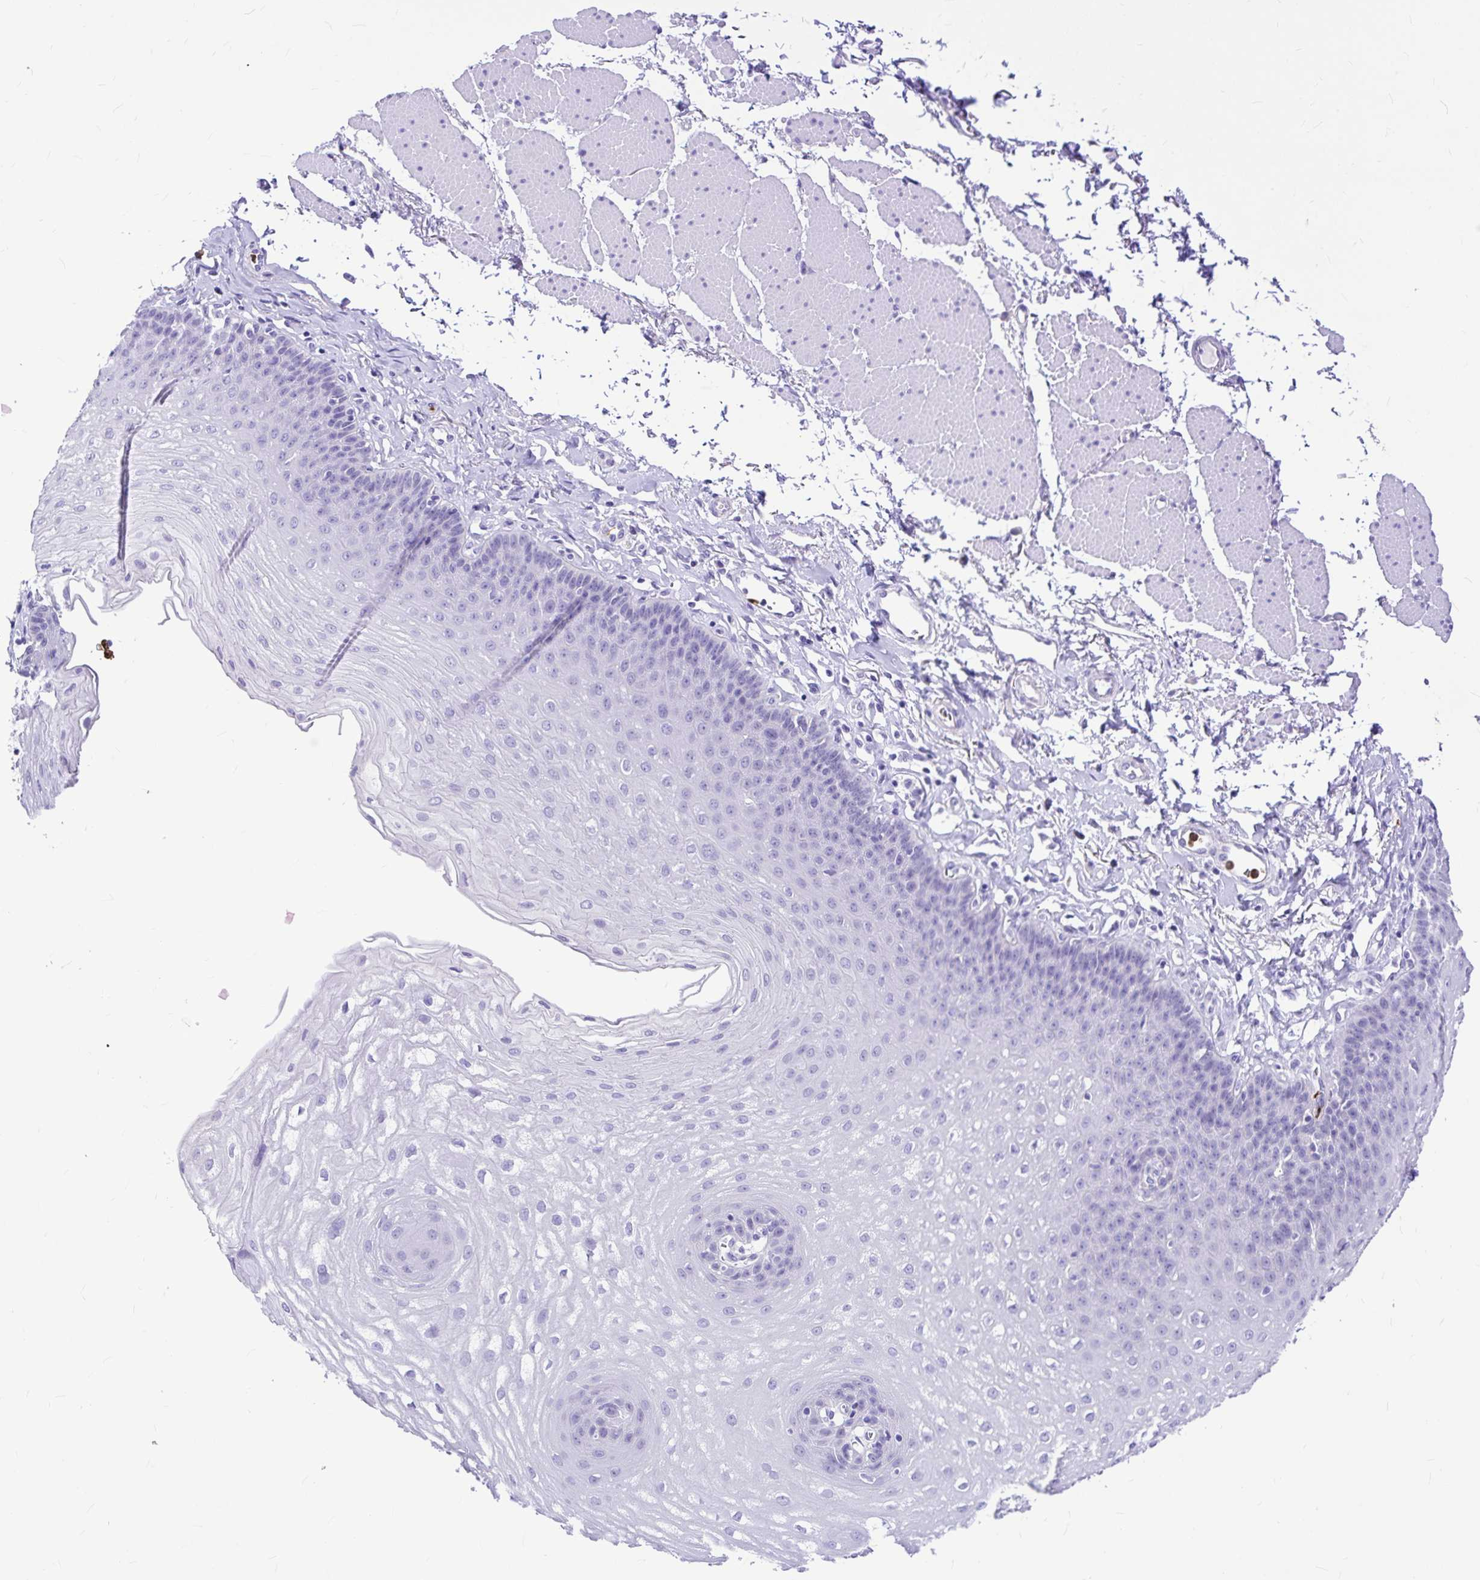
{"staining": {"intensity": "negative", "quantity": "none", "location": "none"}, "tissue": "esophagus", "cell_type": "Squamous epithelial cells", "image_type": "normal", "snomed": [{"axis": "morphology", "description": "Normal tissue, NOS"}, {"axis": "topography", "description": "Esophagus"}], "caption": "IHC of benign esophagus exhibits no staining in squamous epithelial cells. (DAB (3,3'-diaminobenzidine) IHC, high magnification).", "gene": "CLEC1B", "patient": {"sex": "female", "age": 81}}